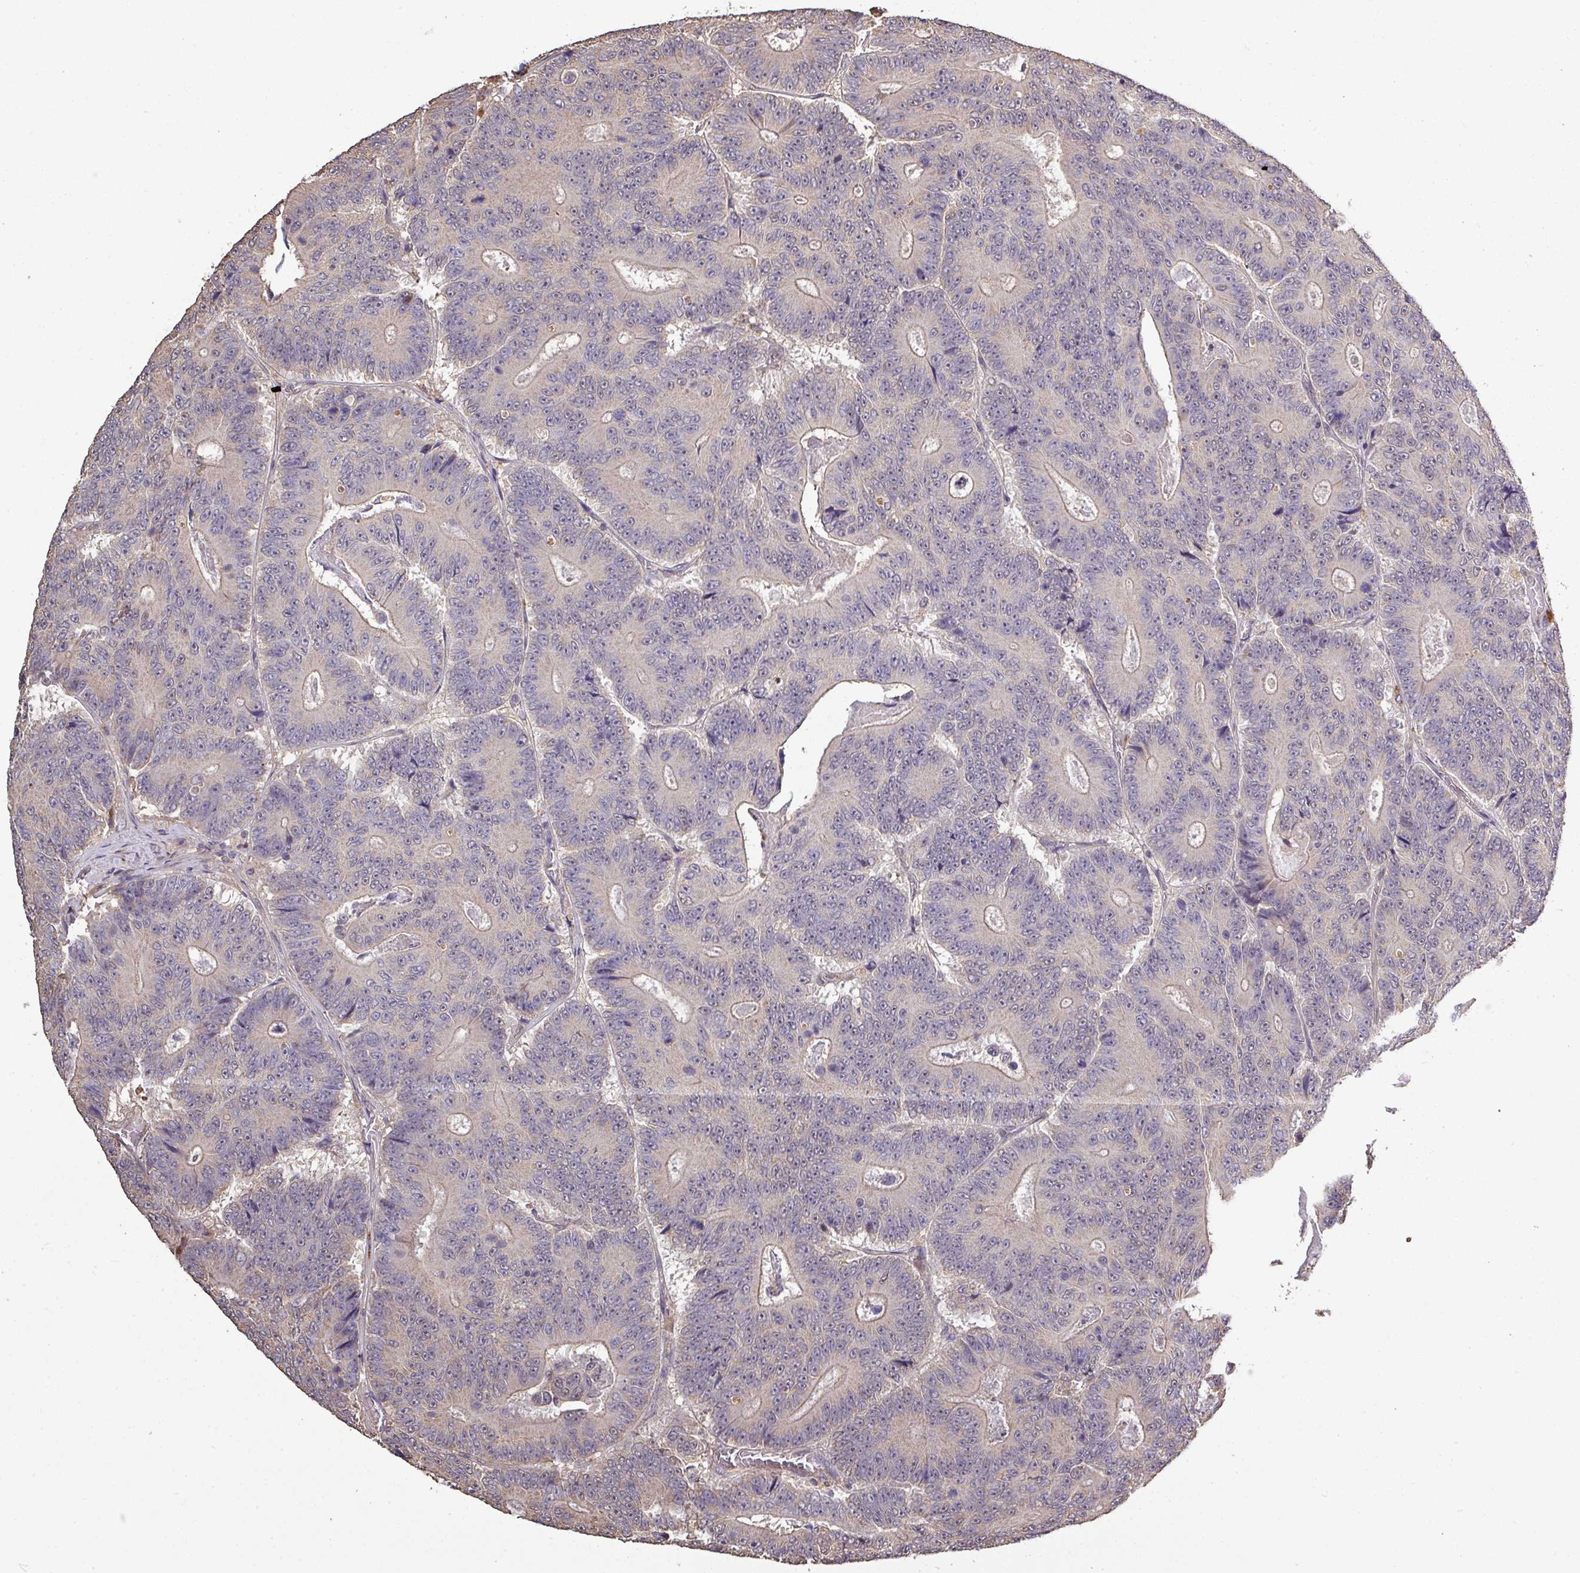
{"staining": {"intensity": "negative", "quantity": "none", "location": "none"}, "tissue": "colorectal cancer", "cell_type": "Tumor cells", "image_type": "cancer", "snomed": [{"axis": "morphology", "description": "Adenocarcinoma, NOS"}, {"axis": "topography", "description": "Colon"}], "caption": "High power microscopy histopathology image of an immunohistochemistry histopathology image of colorectal adenocarcinoma, revealing no significant positivity in tumor cells.", "gene": "ISLR", "patient": {"sex": "male", "age": 83}}